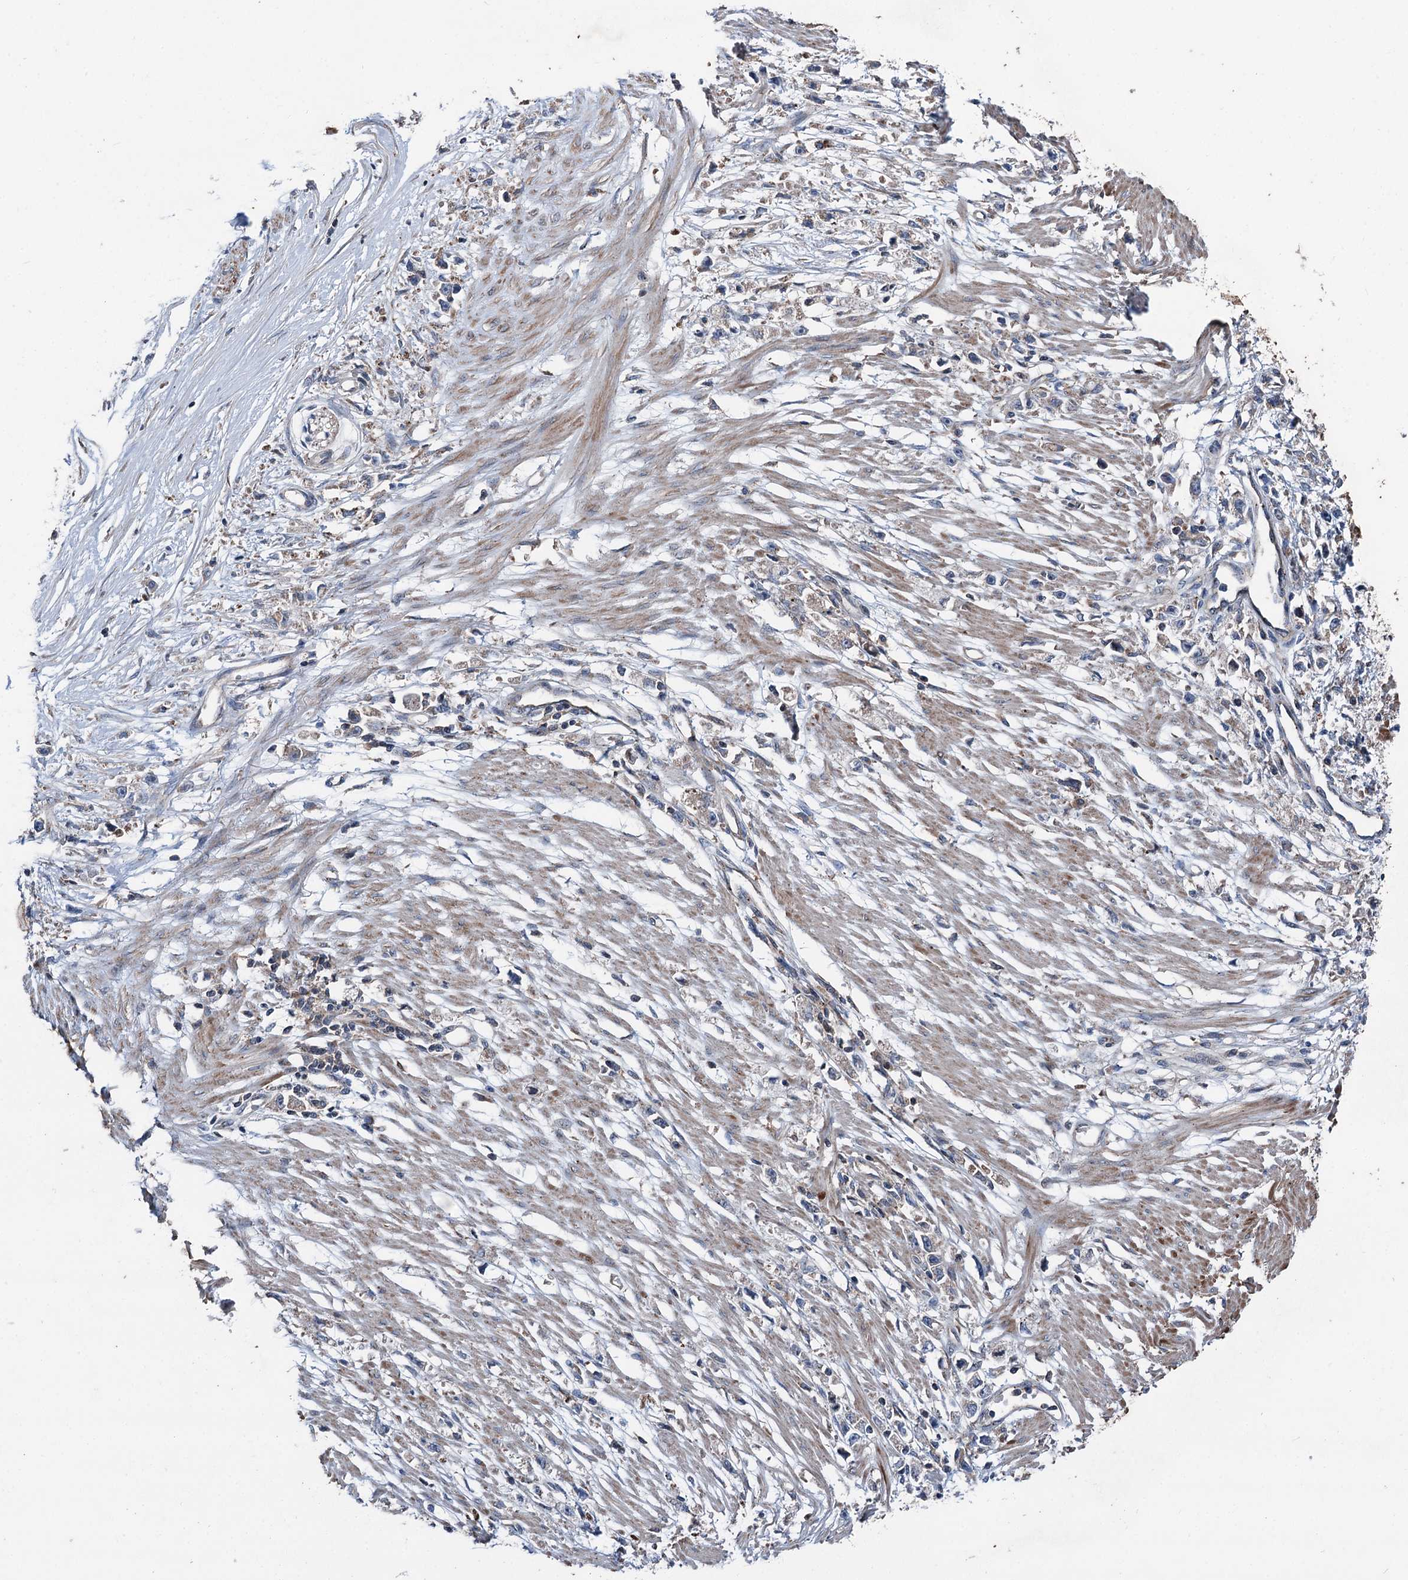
{"staining": {"intensity": "weak", "quantity": "<25%", "location": "cytoplasmic/membranous"}, "tissue": "stomach cancer", "cell_type": "Tumor cells", "image_type": "cancer", "snomed": [{"axis": "morphology", "description": "Adenocarcinoma, NOS"}, {"axis": "topography", "description": "Stomach"}], "caption": "Tumor cells are negative for protein expression in human stomach adenocarcinoma.", "gene": "RUFY1", "patient": {"sex": "female", "age": 59}}